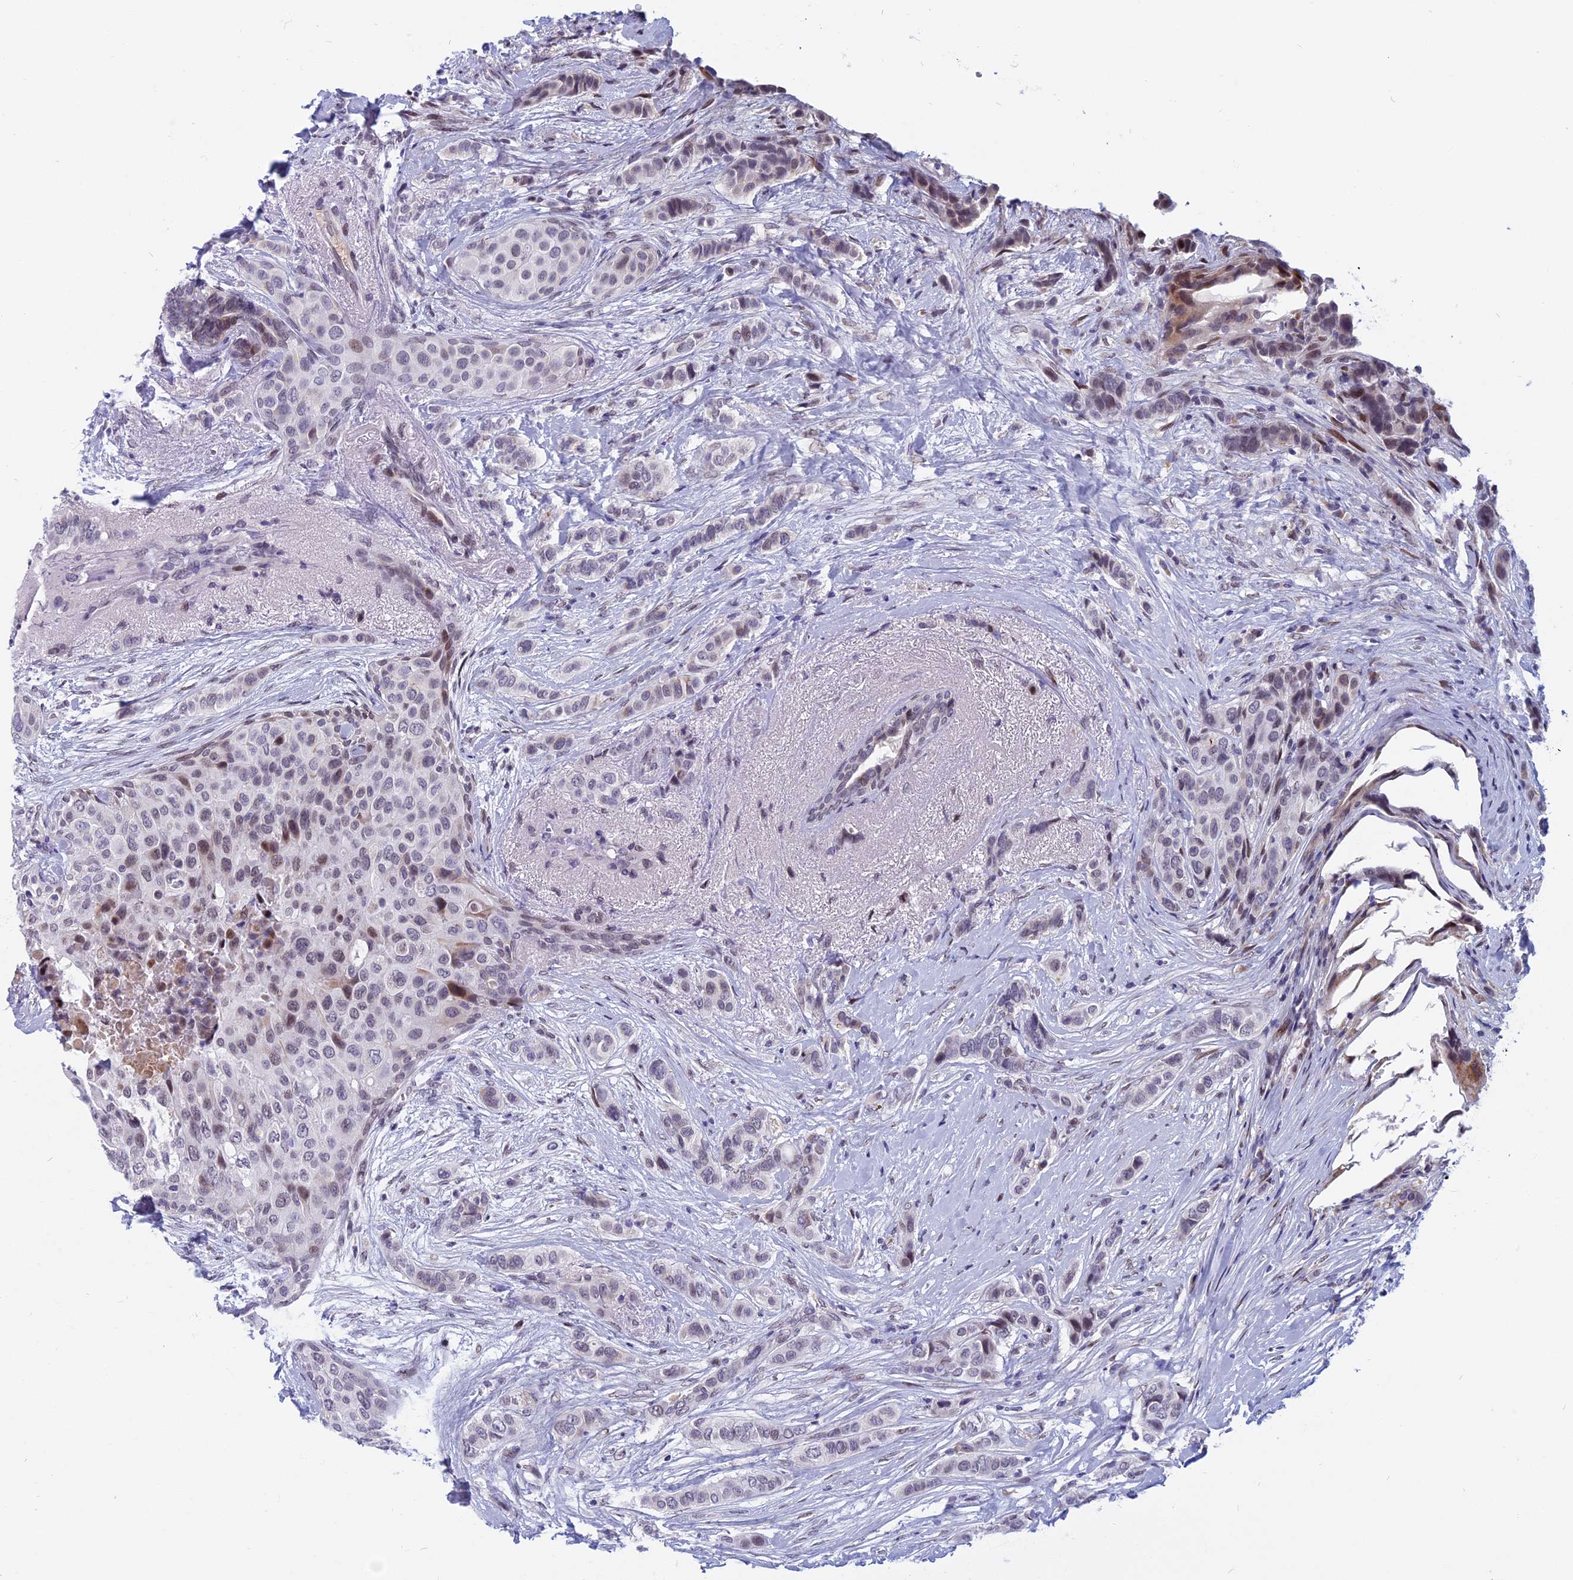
{"staining": {"intensity": "negative", "quantity": "none", "location": "none"}, "tissue": "breast cancer", "cell_type": "Tumor cells", "image_type": "cancer", "snomed": [{"axis": "morphology", "description": "Lobular carcinoma"}, {"axis": "topography", "description": "Breast"}], "caption": "Immunohistochemistry (IHC) photomicrograph of neoplastic tissue: human breast lobular carcinoma stained with DAB displays no significant protein staining in tumor cells.", "gene": "CDC7", "patient": {"sex": "female", "age": 51}}